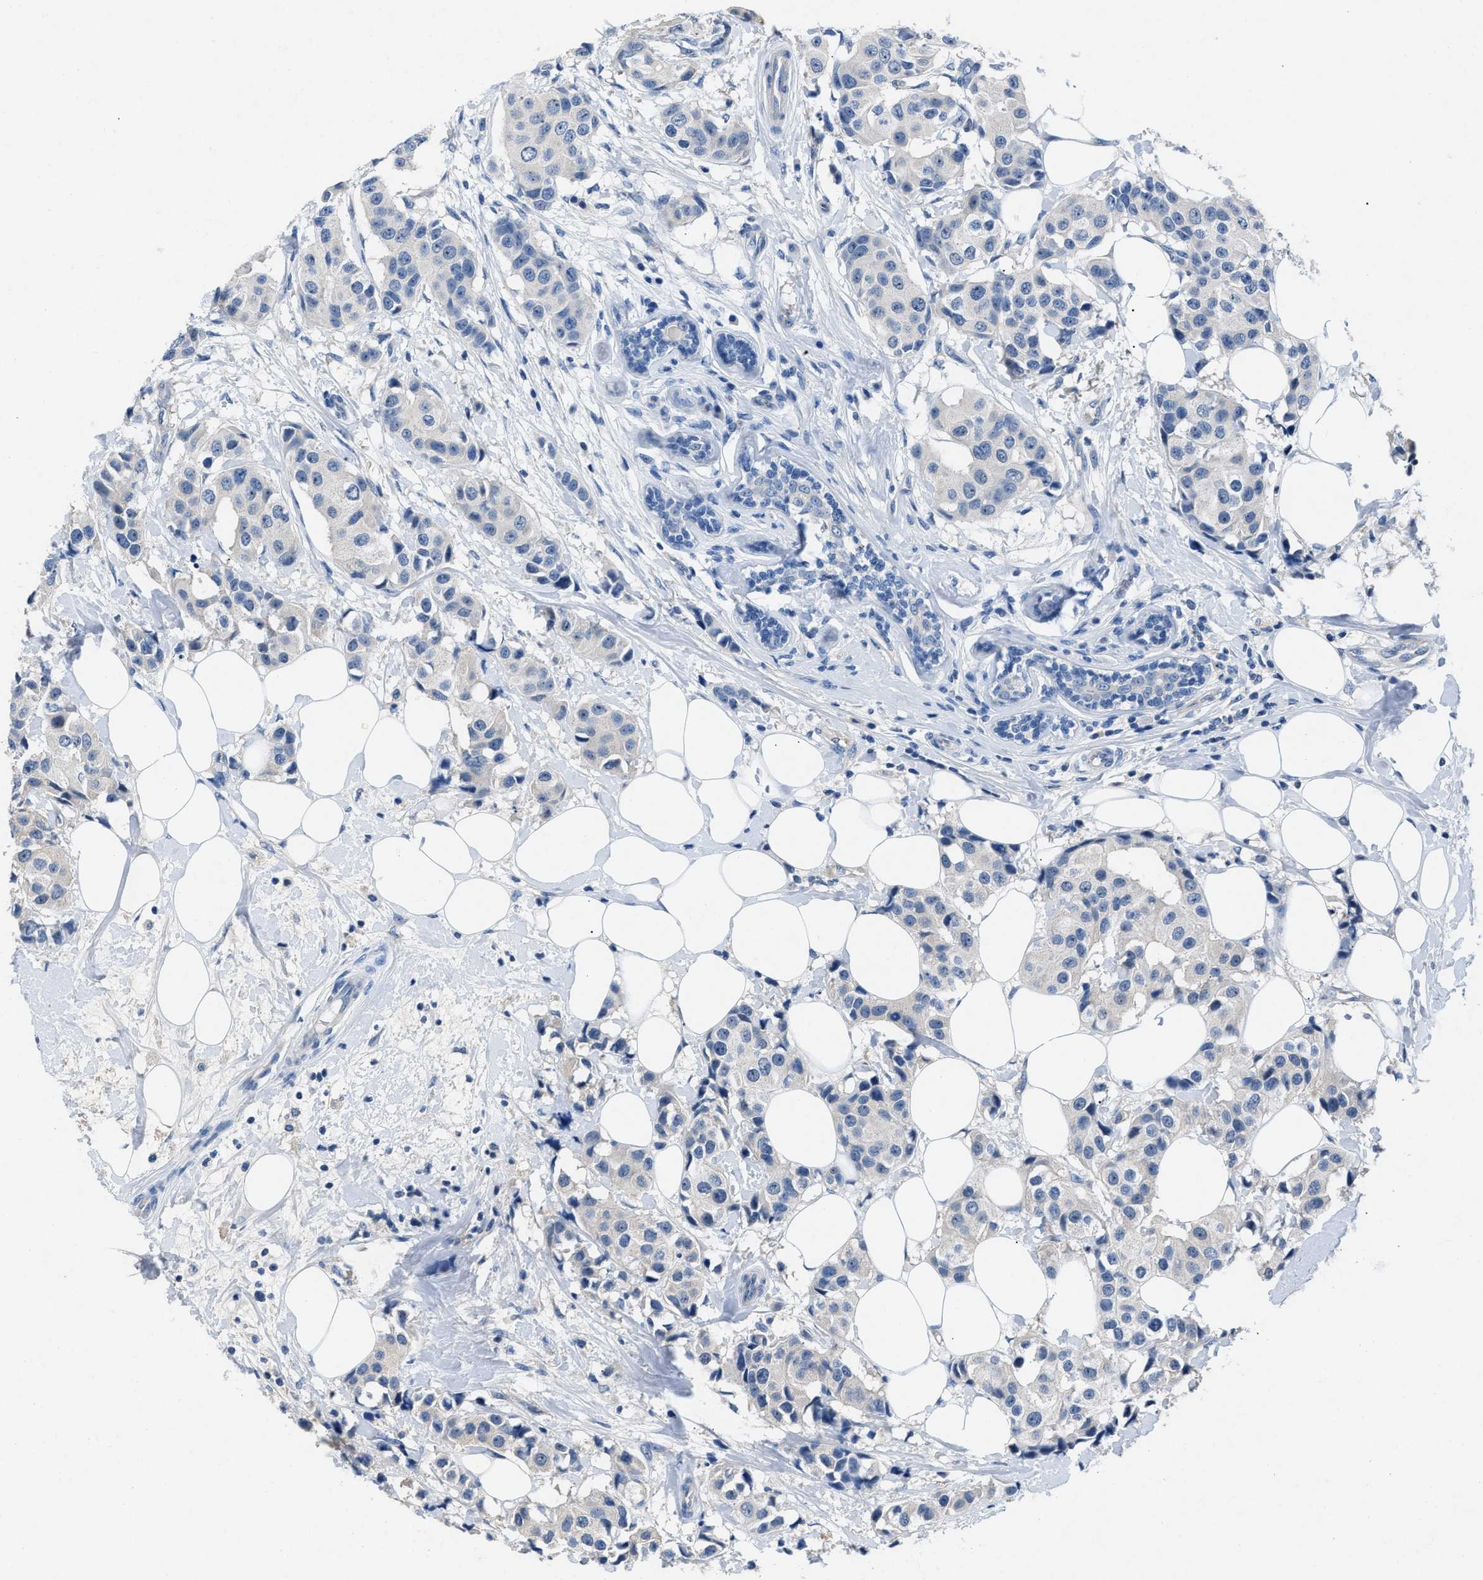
{"staining": {"intensity": "negative", "quantity": "none", "location": "none"}, "tissue": "breast cancer", "cell_type": "Tumor cells", "image_type": "cancer", "snomed": [{"axis": "morphology", "description": "Normal tissue, NOS"}, {"axis": "morphology", "description": "Duct carcinoma"}, {"axis": "topography", "description": "Breast"}], "caption": "High power microscopy micrograph of an immunohistochemistry histopathology image of breast intraductal carcinoma, revealing no significant staining in tumor cells.", "gene": "DNAAF5", "patient": {"sex": "female", "age": 39}}